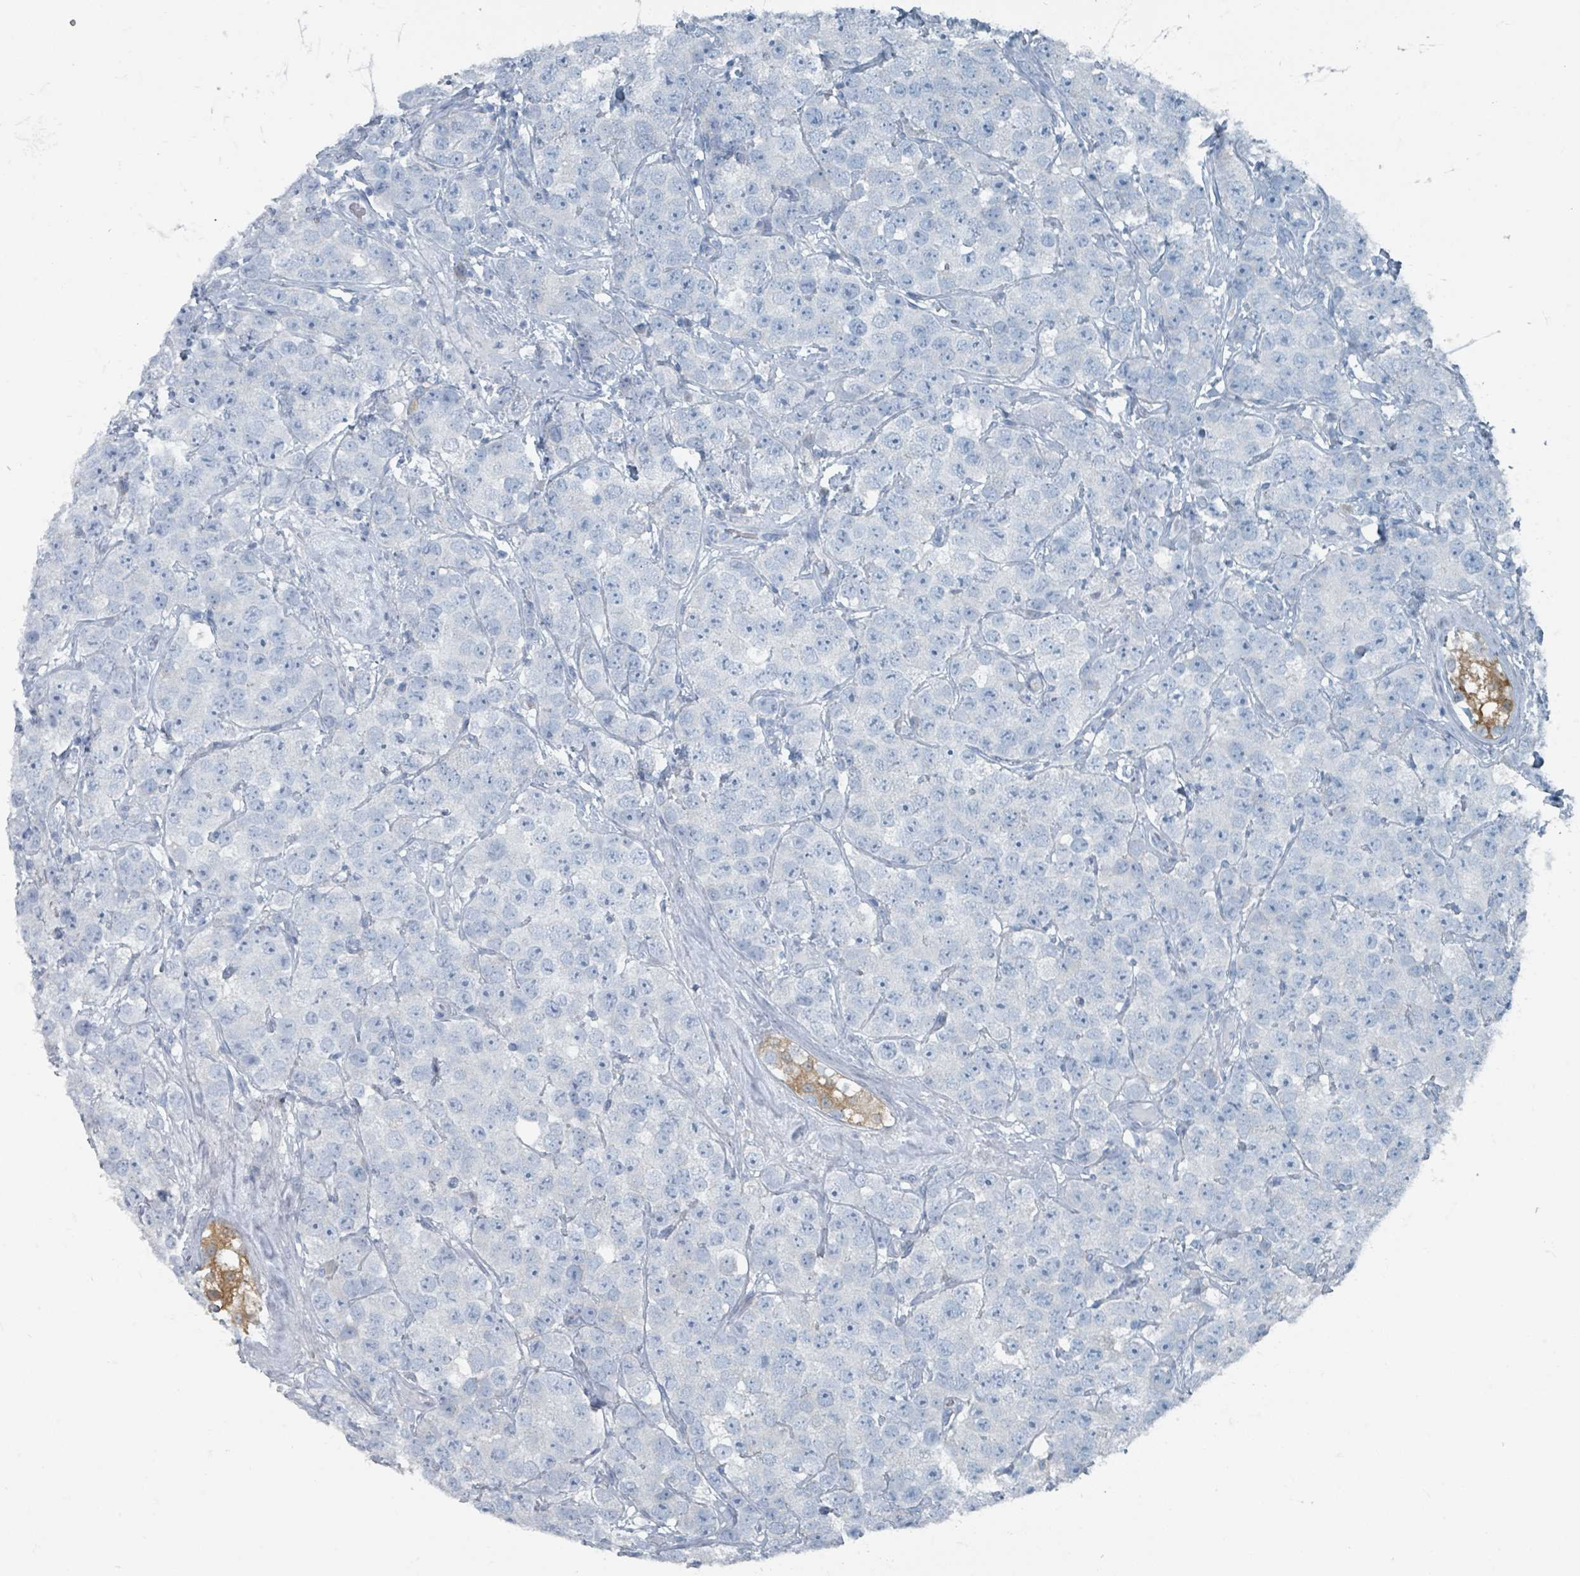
{"staining": {"intensity": "negative", "quantity": "none", "location": "none"}, "tissue": "testis cancer", "cell_type": "Tumor cells", "image_type": "cancer", "snomed": [{"axis": "morphology", "description": "Seminoma, NOS"}, {"axis": "topography", "description": "Testis"}], "caption": "Seminoma (testis) stained for a protein using immunohistochemistry demonstrates no staining tumor cells.", "gene": "GAMT", "patient": {"sex": "male", "age": 28}}